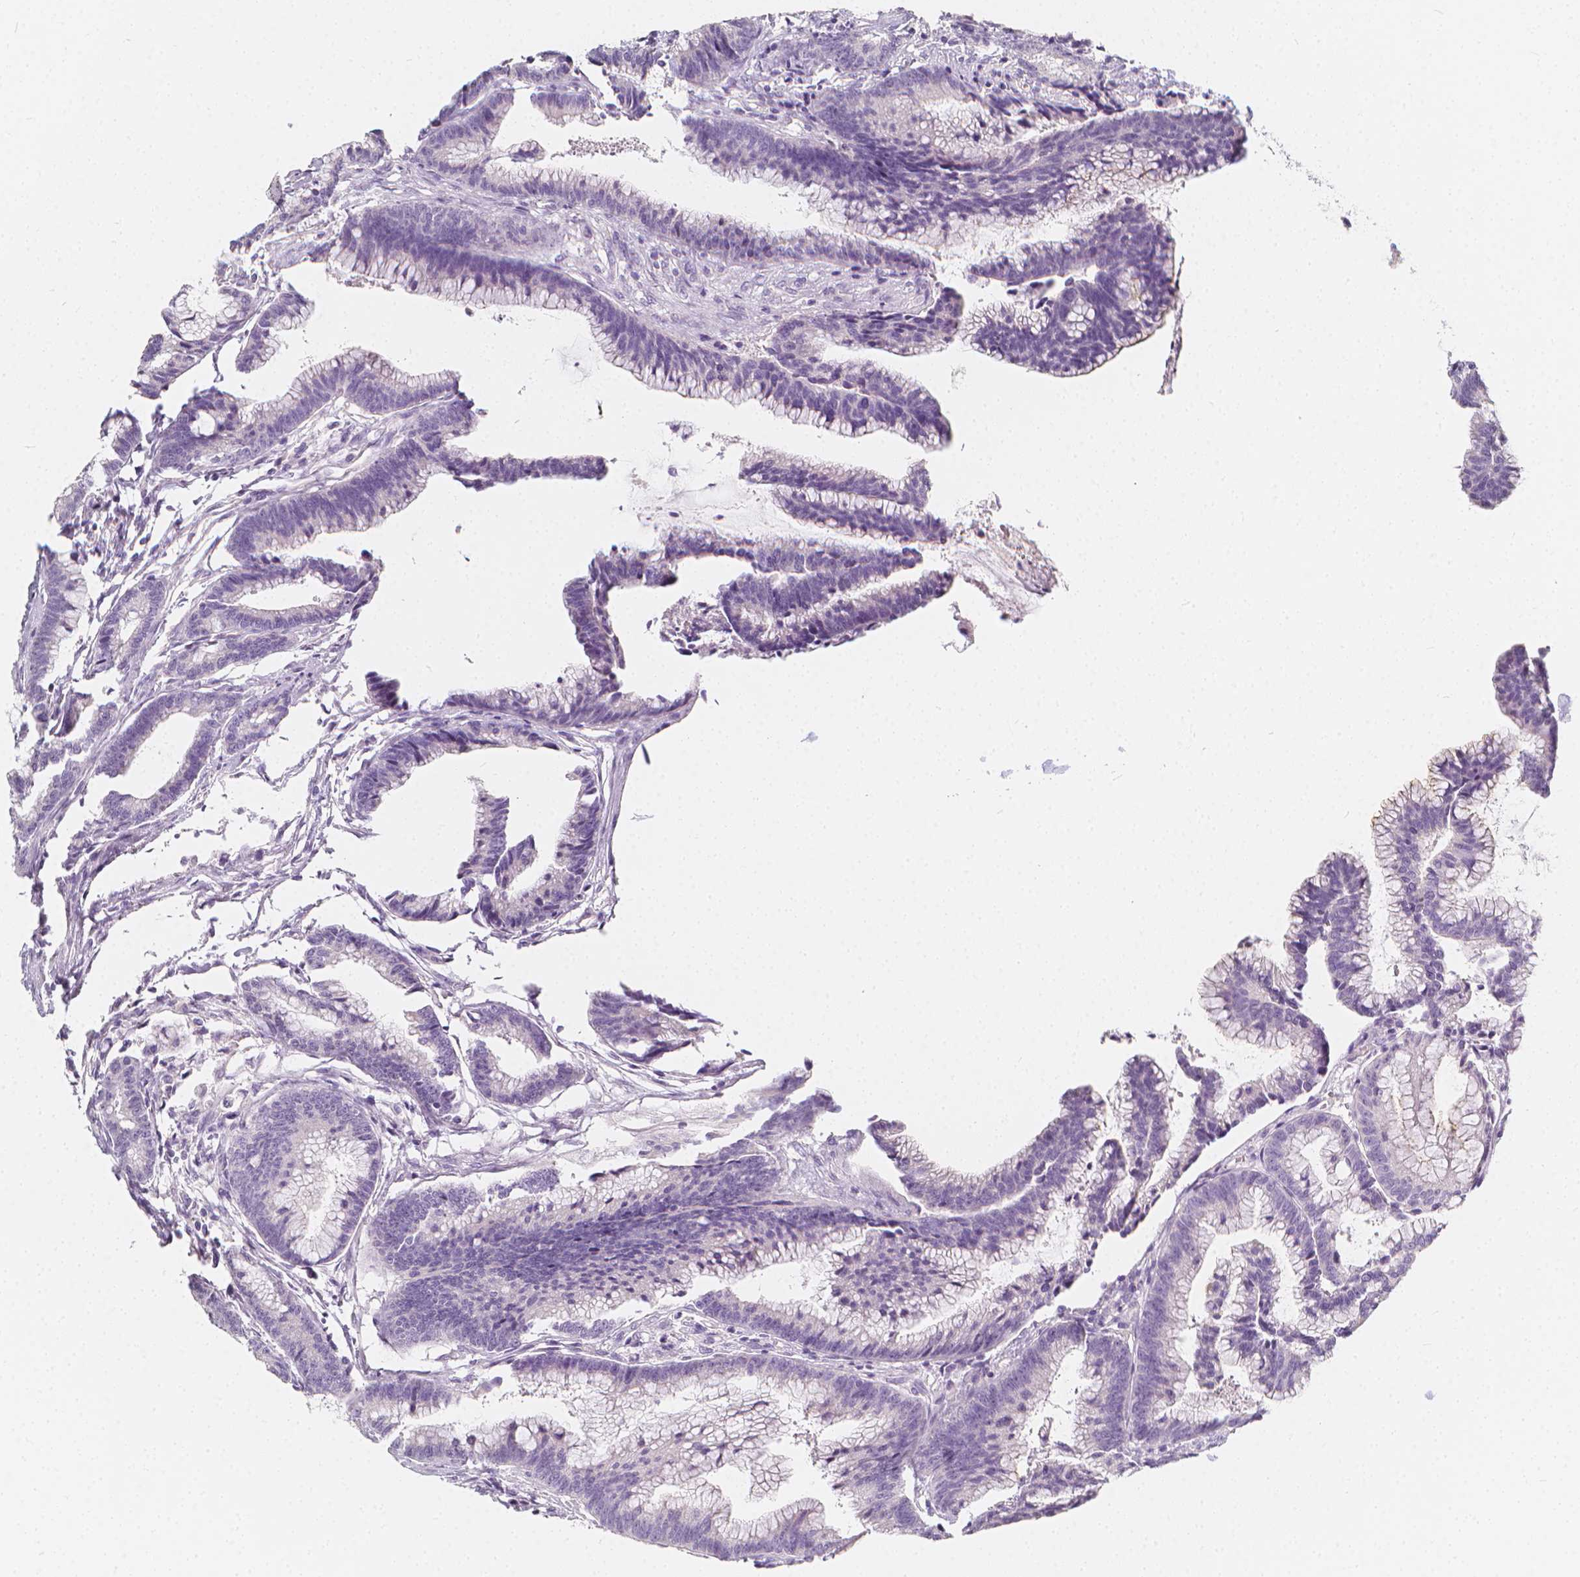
{"staining": {"intensity": "negative", "quantity": "none", "location": "none"}, "tissue": "colorectal cancer", "cell_type": "Tumor cells", "image_type": "cancer", "snomed": [{"axis": "morphology", "description": "Adenocarcinoma, NOS"}, {"axis": "topography", "description": "Colon"}], "caption": "High magnification brightfield microscopy of colorectal cancer stained with DAB (3,3'-diaminobenzidine) (brown) and counterstained with hematoxylin (blue): tumor cells show no significant expression.", "gene": "RBFOX1", "patient": {"sex": "female", "age": 78}}